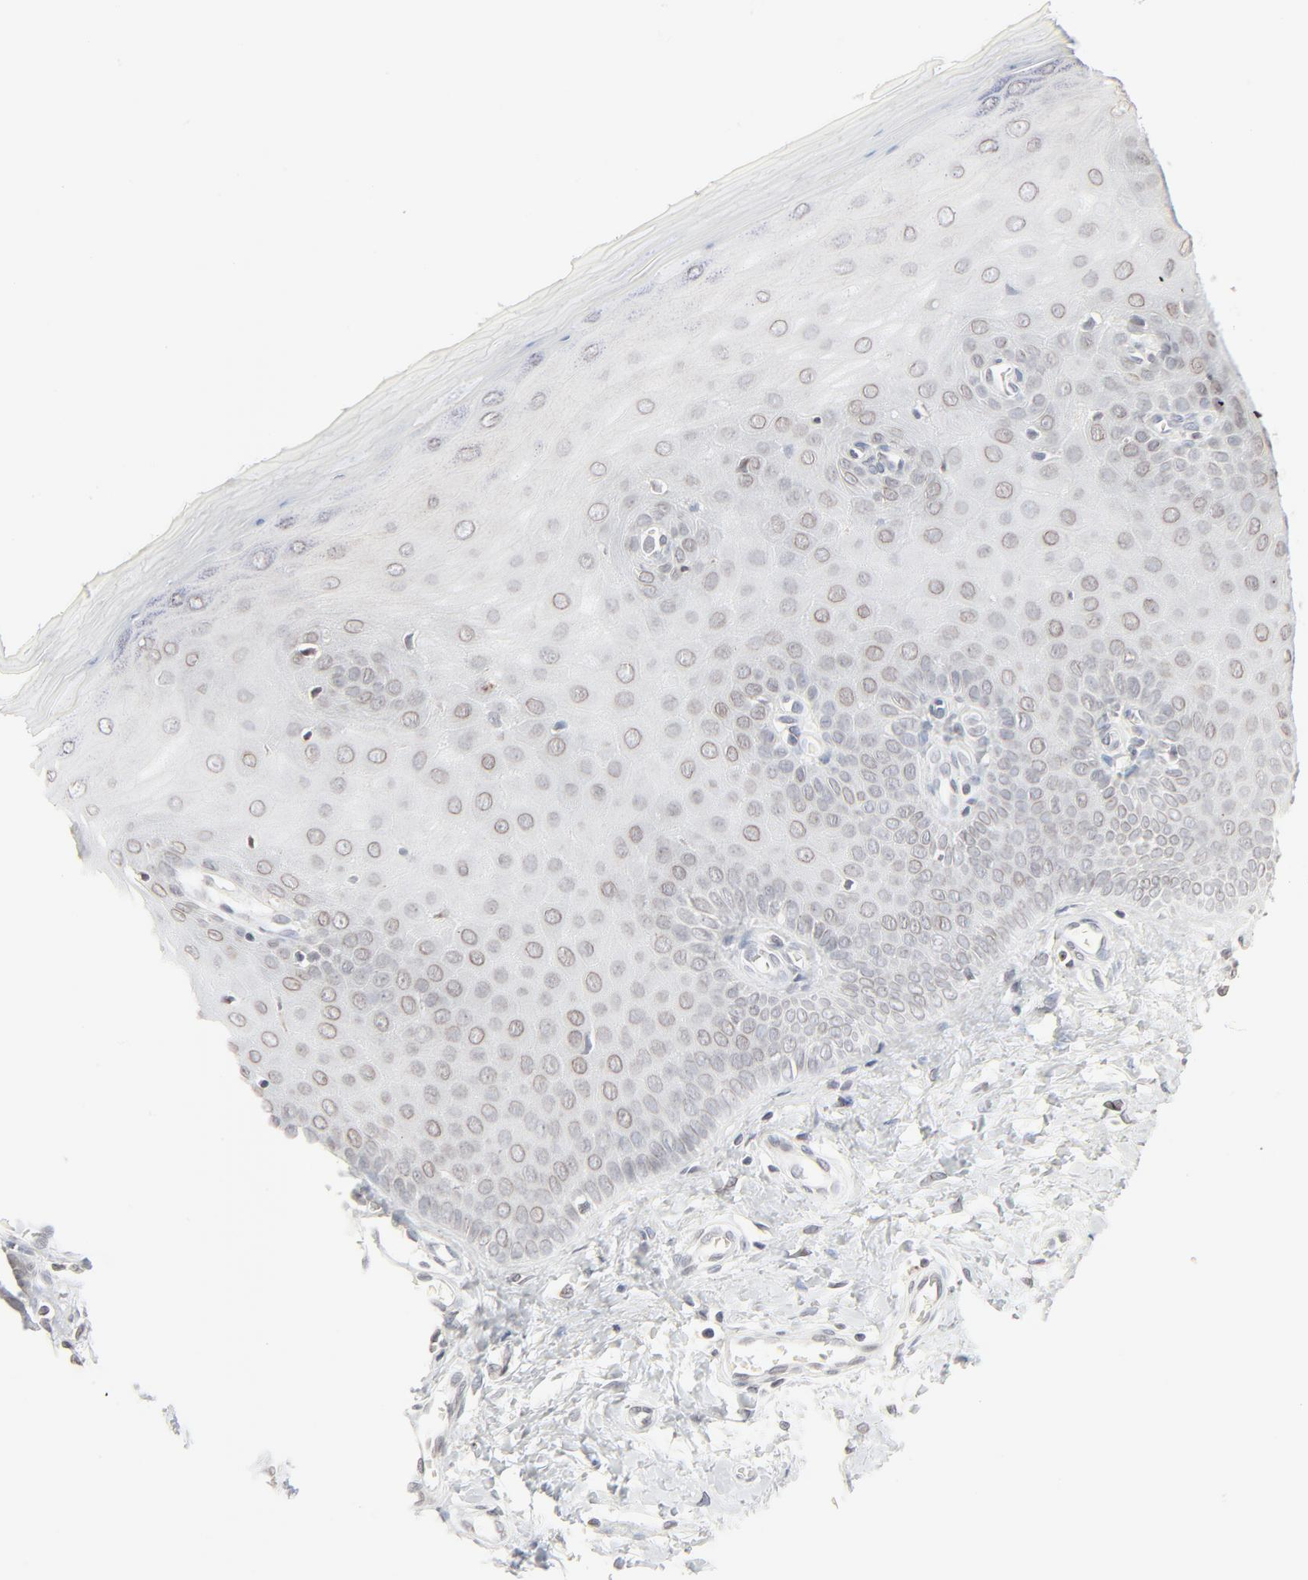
{"staining": {"intensity": "moderate", "quantity": "<25%", "location": "cytoplasmic/membranous,nuclear"}, "tissue": "cervix", "cell_type": "Glandular cells", "image_type": "normal", "snomed": [{"axis": "morphology", "description": "Normal tissue, NOS"}, {"axis": "topography", "description": "Cervix"}], "caption": "This photomicrograph exhibits IHC staining of unremarkable human cervix, with low moderate cytoplasmic/membranous,nuclear expression in about <25% of glandular cells.", "gene": "MAD1L1", "patient": {"sex": "female", "age": 55}}